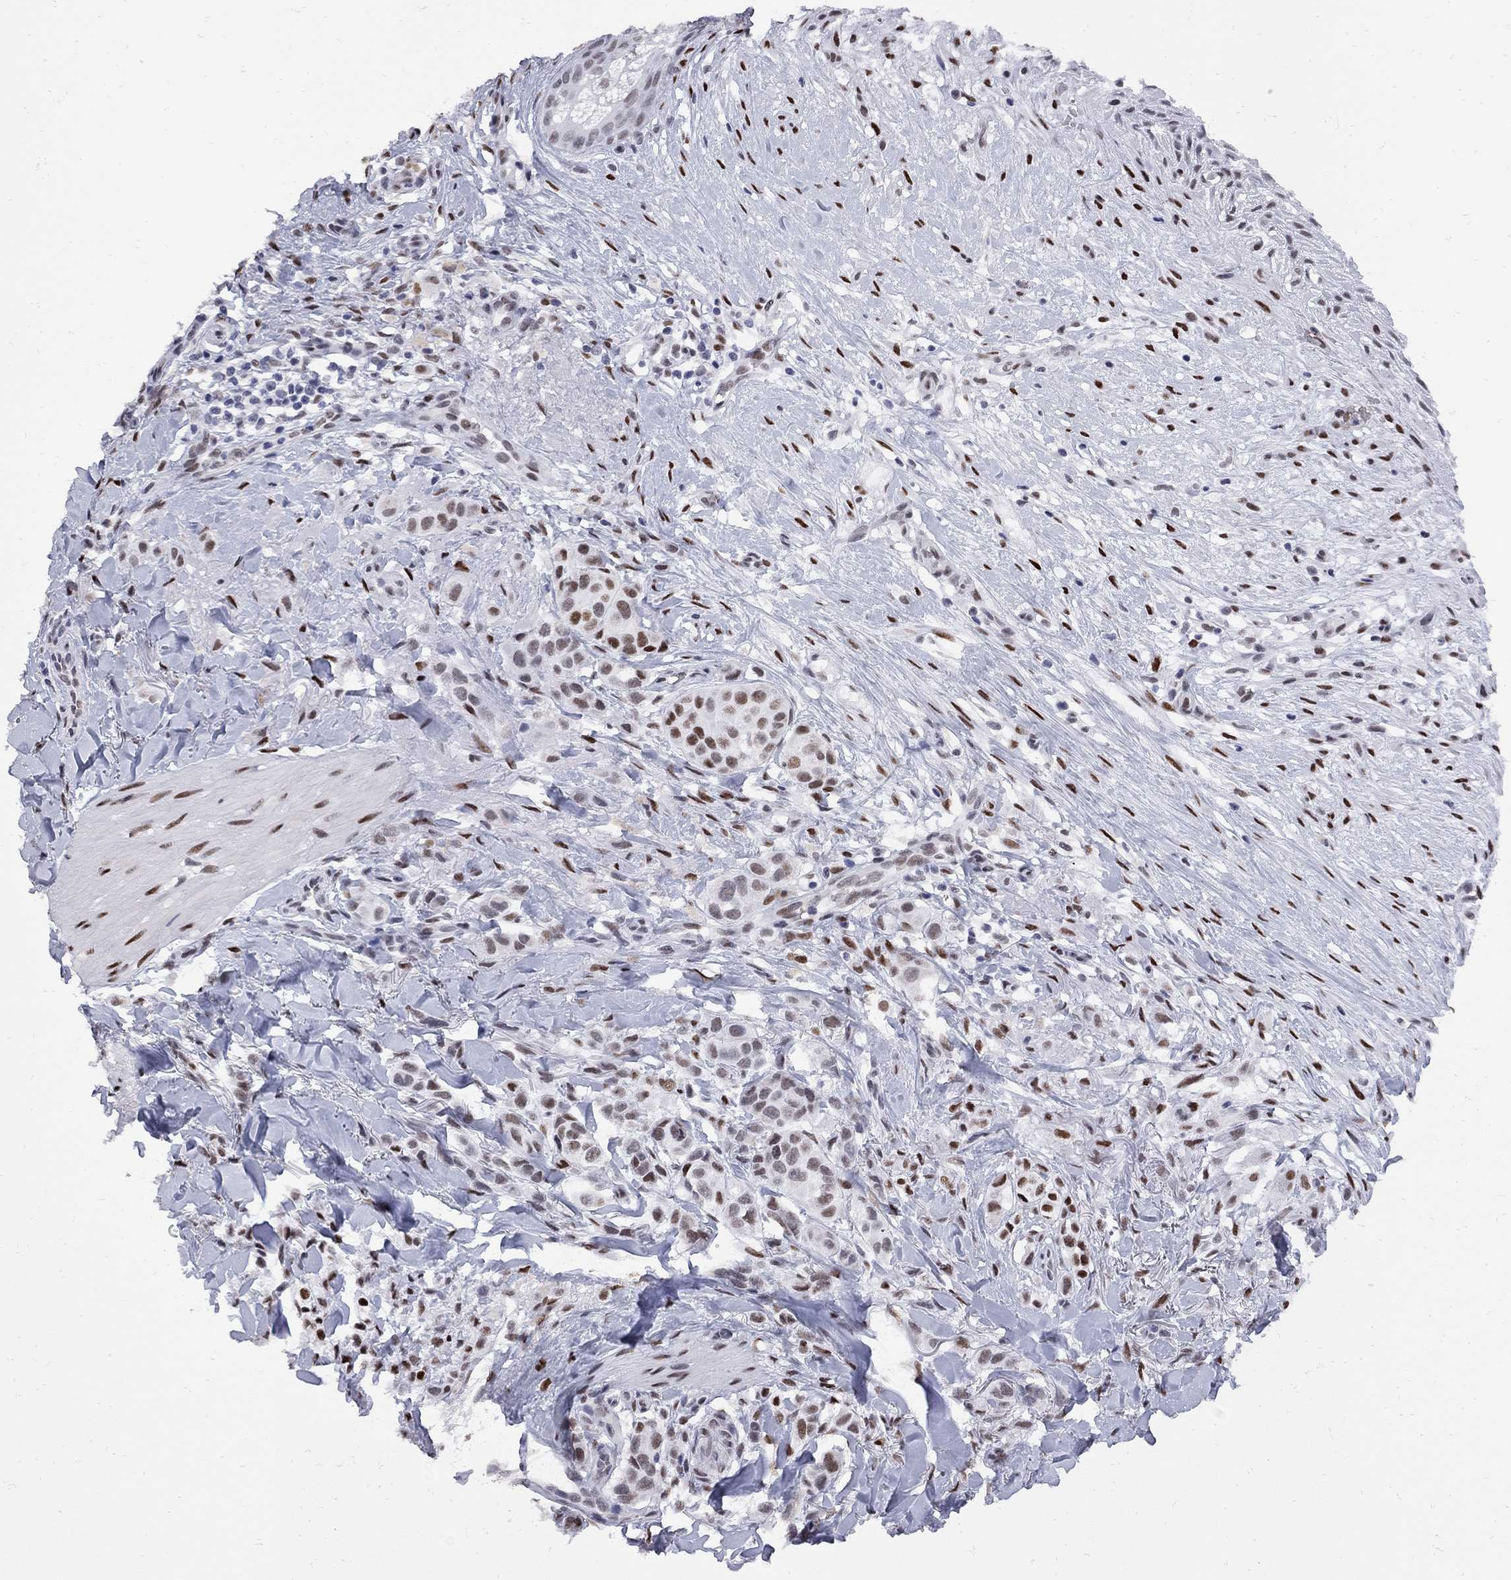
{"staining": {"intensity": "moderate", "quantity": "<25%", "location": "nuclear"}, "tissue": "melanoma", "cell_type": "Tumor cells", "image_type": "cancer", "snomed": [{"axis": "morphology", "description": "Malignant melanoma, NOS"}, {"axis": "topography", "description": "Skin"}], "caption": "A photomicrograph showing moderate nuclear positivity in about <25% of tumor cells in melanoma, as visualized by brown immunohistochemical staining.", "gene": "ZBTB47", "patient": {"sex": "male", "age": 57}}